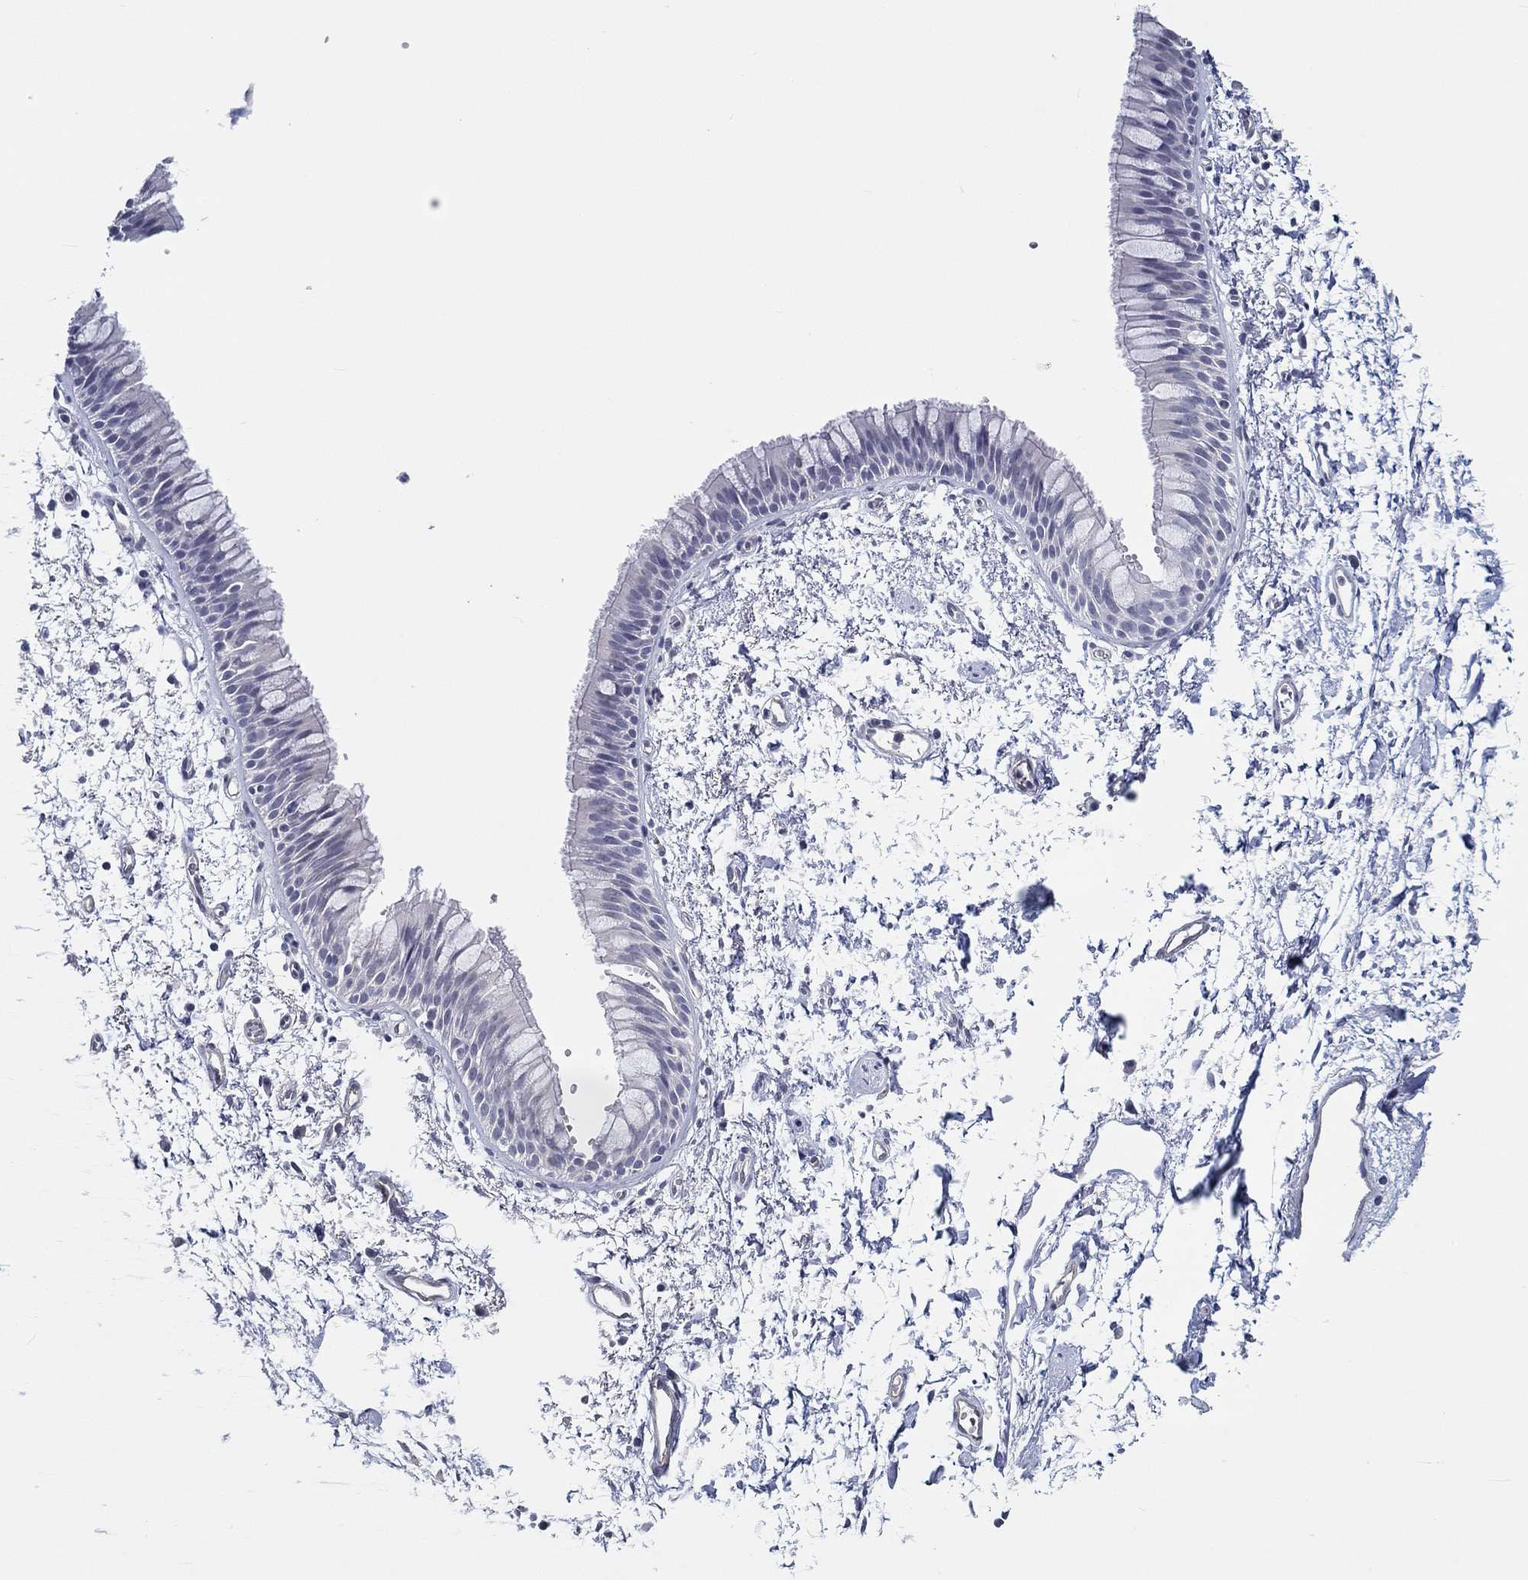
{"staining": {"intensity": "negative", "quantity": "none", "location": "none"}, "tissue": "bronchus", "cell_type": "Respiratory epithelial cells", "image_type": "normal", "snomed": [{"axis": "morphology", "description": "Normal tissue, NOS"}, {"axis": "topography", "description": "Cartilage tissue"}, {"axis": "topography", "description": "Bronchus"}], "caption": "Normal bronchus was stained to show a protein in brown. There is no significant positivity in respiratory epithelial cells.", "gene": "CRYGD", "patient": {"sex": "male", "age": 66}}